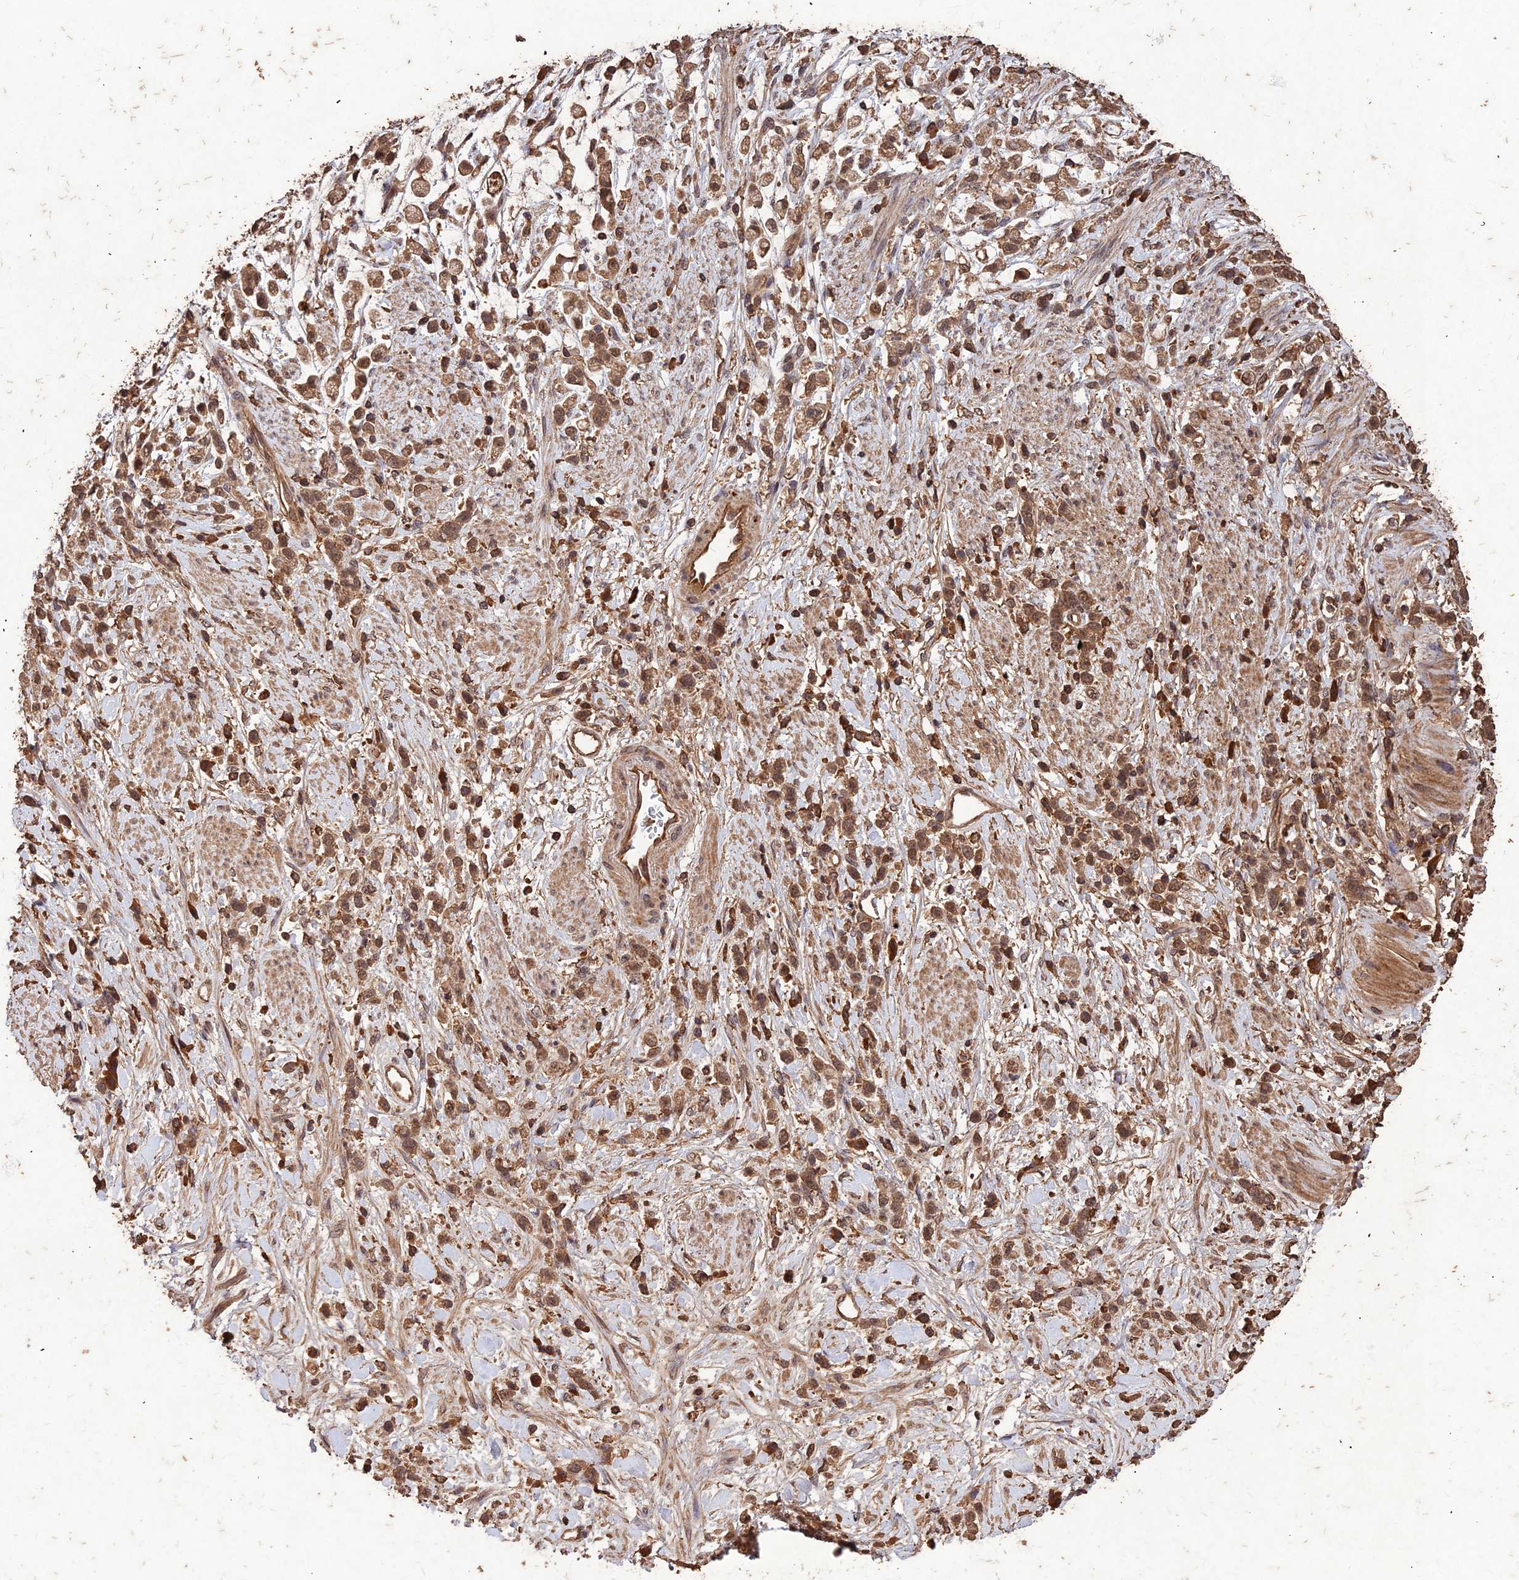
{"staining": {"intensity": "moderate", "quantity": ">75%", "location": "cytoplasmic/membranous,nuclear"}, "tissue": "stomach cancer", "cell_type": "Tumor cells", "image_type": "cancer", "snomed": [{"axis": "morphology", "description": "Adenocarcinoma, NOS"}, {"axis": "topography", "description": "Stomach"}], "caption": "Protein staining of stomach adenocarcinoma tissue exhibits moderate cytoplasmic/membranous and nuclear positivity in about >75% of tumor cells.", "gene": "SYMPK", "patient": {"sex": "female", "age": 60}}